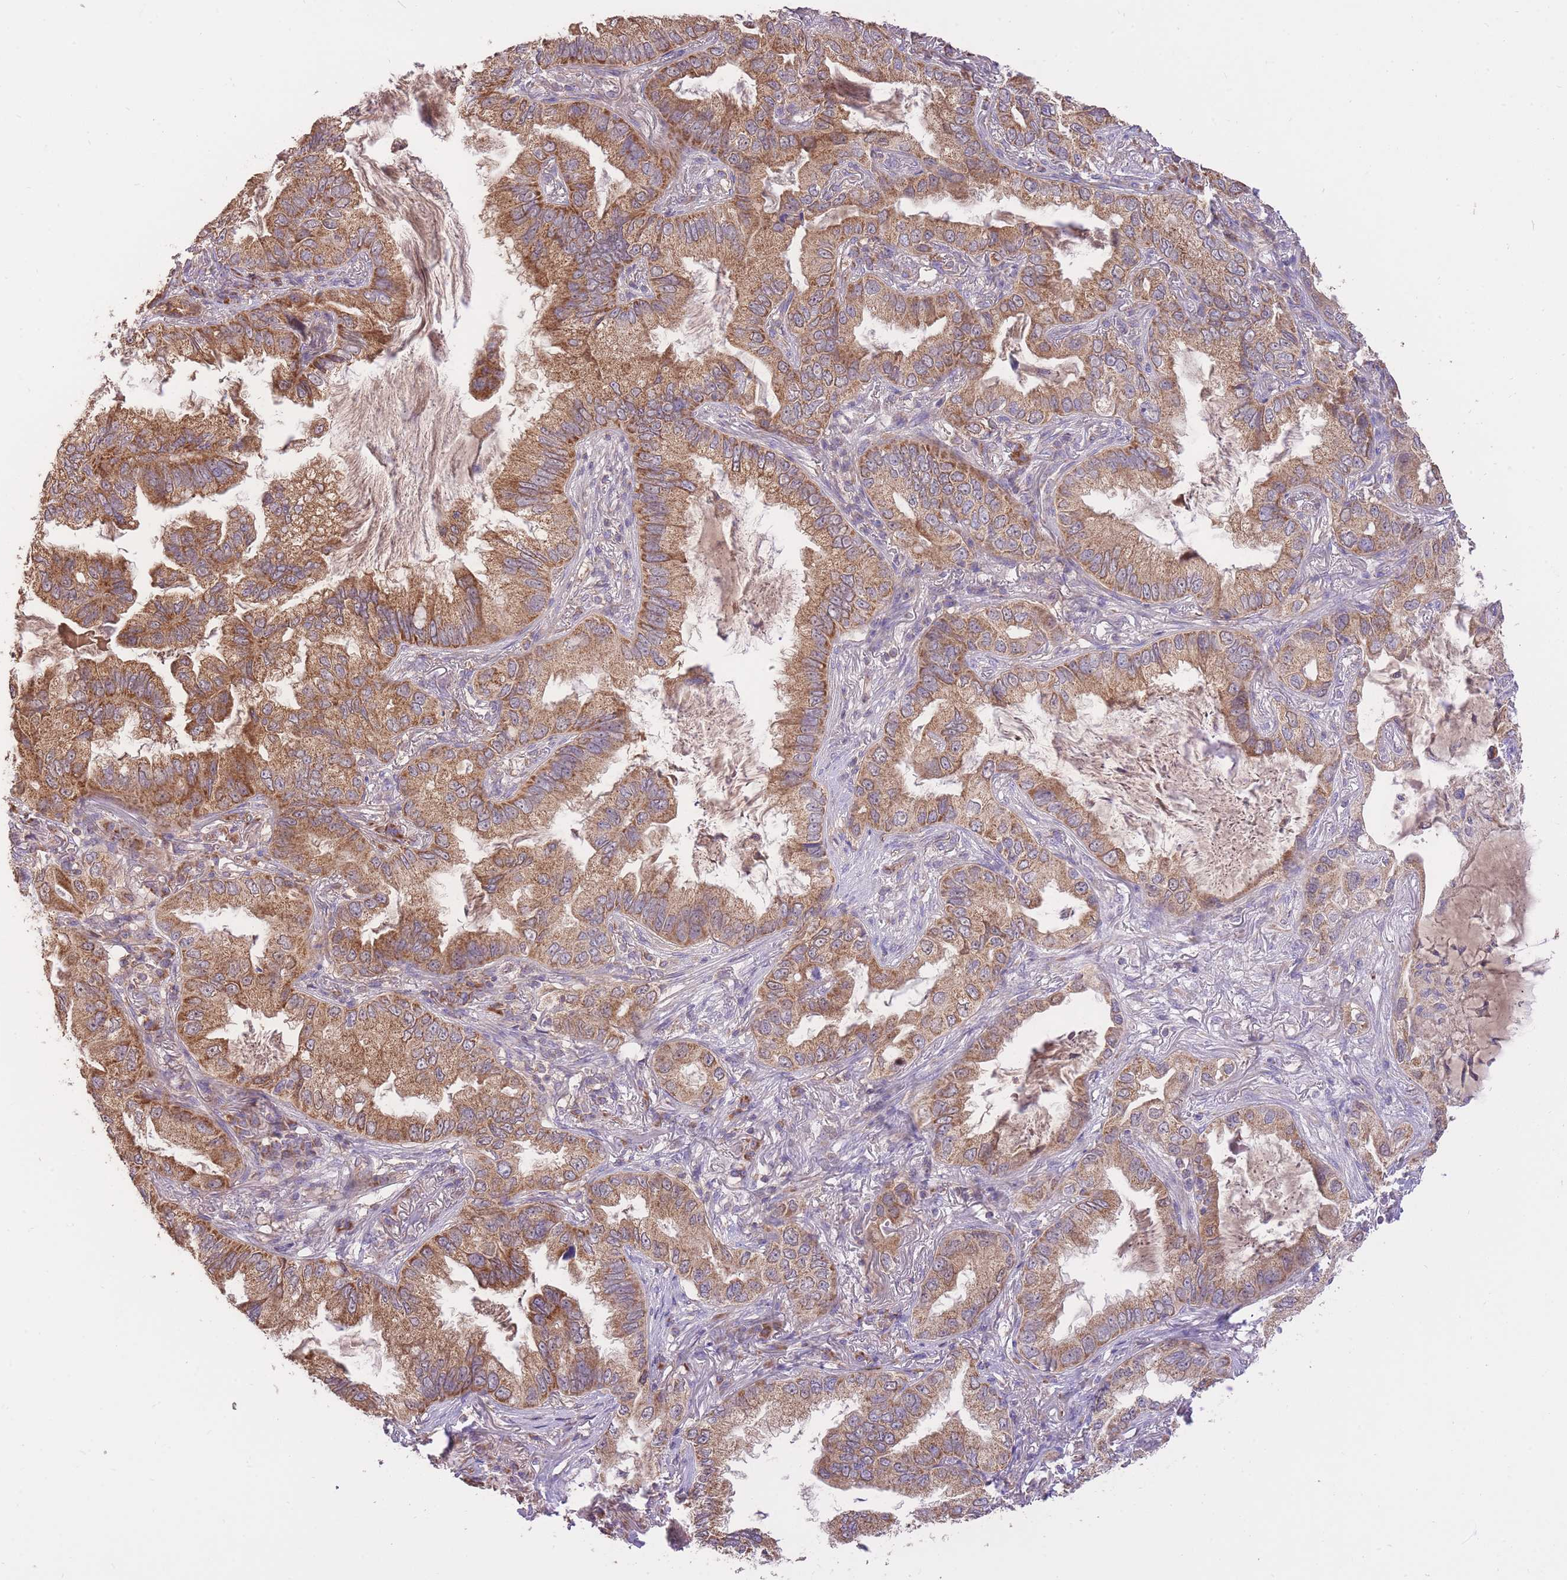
{"staining": {"intensity": "strong", "quantity": ">75%", "location": "cytoplasmic/membranous"}, "tissue": "lung cancer", "cell_type": "Tumor cells", "image_type": "cancer", "snomed": [{"axis": "morphology", "description": "Adenocarcinoma, NOS"}, {"axis": "topography", "description": "Lung"}], "caption": "A brown stain shows strong cytoplasmic/membranous staining of a protein in lung cancer (adenocarcinoma) tumor cells.", "gene": "PREP", "patient": {"sex": "female", "age": 69}}